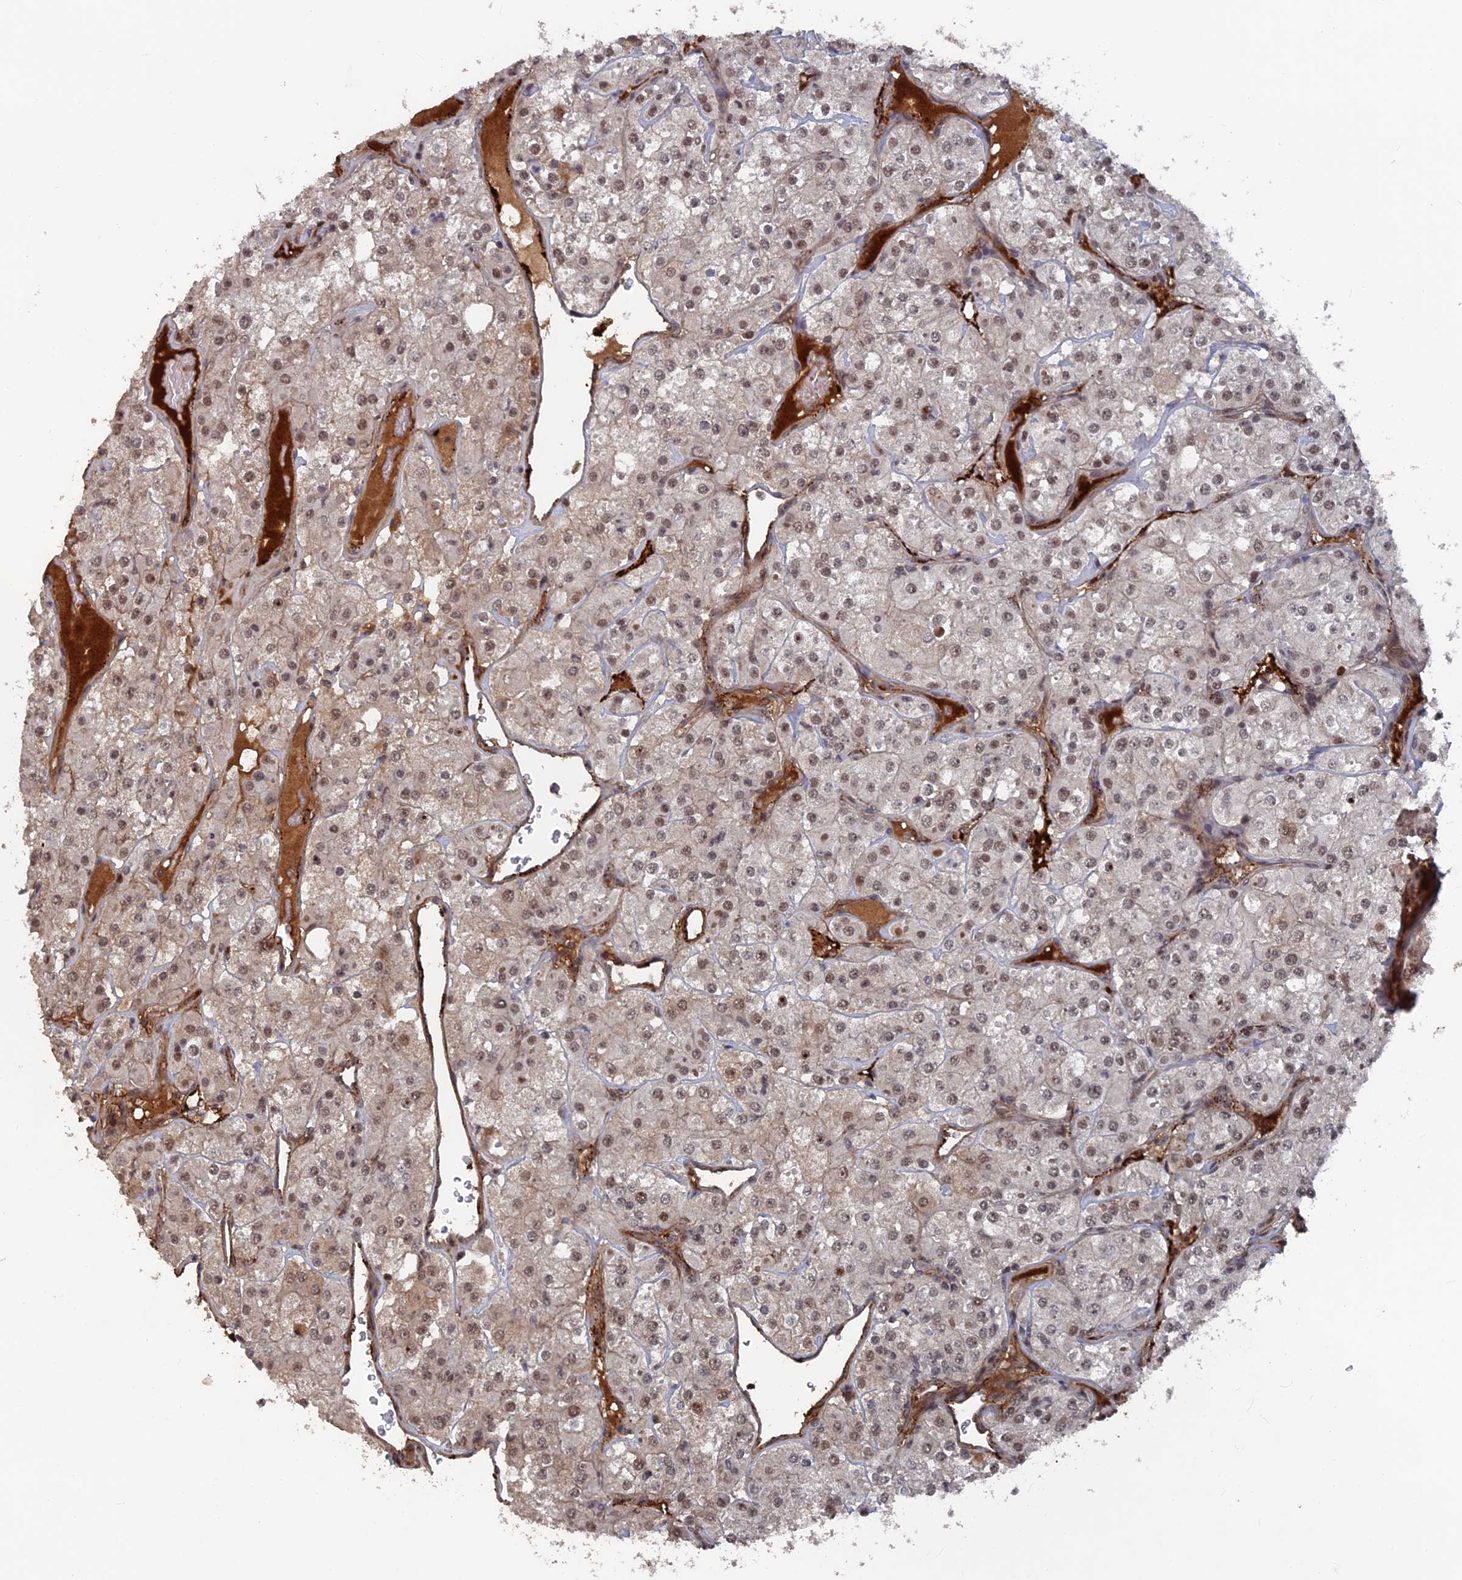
{"staining": {"intensity": "weak", "quantity": "25%-75%", "location": "nuclear"}, "tissue": "renal cancer", "cell_type": "Tumor cells", "image_type": "cancer", "snomed": [{"axis": "morphology", "description": "Adenocarcinoma, NOS"}, {"axis": "topography", "description": "Kidney"}], "caption": "A high-resolution histopathology image shows immunohistochemistry staining of renal cancer (adenocarcinoma), which reveals weak nuclear positivity in about 25%-75% of tumor cells. (DAB IHC with brightfield microscopy, high magnification).", "gene": "SH3D21", "patient": {"sex": "male", "age": 77}}